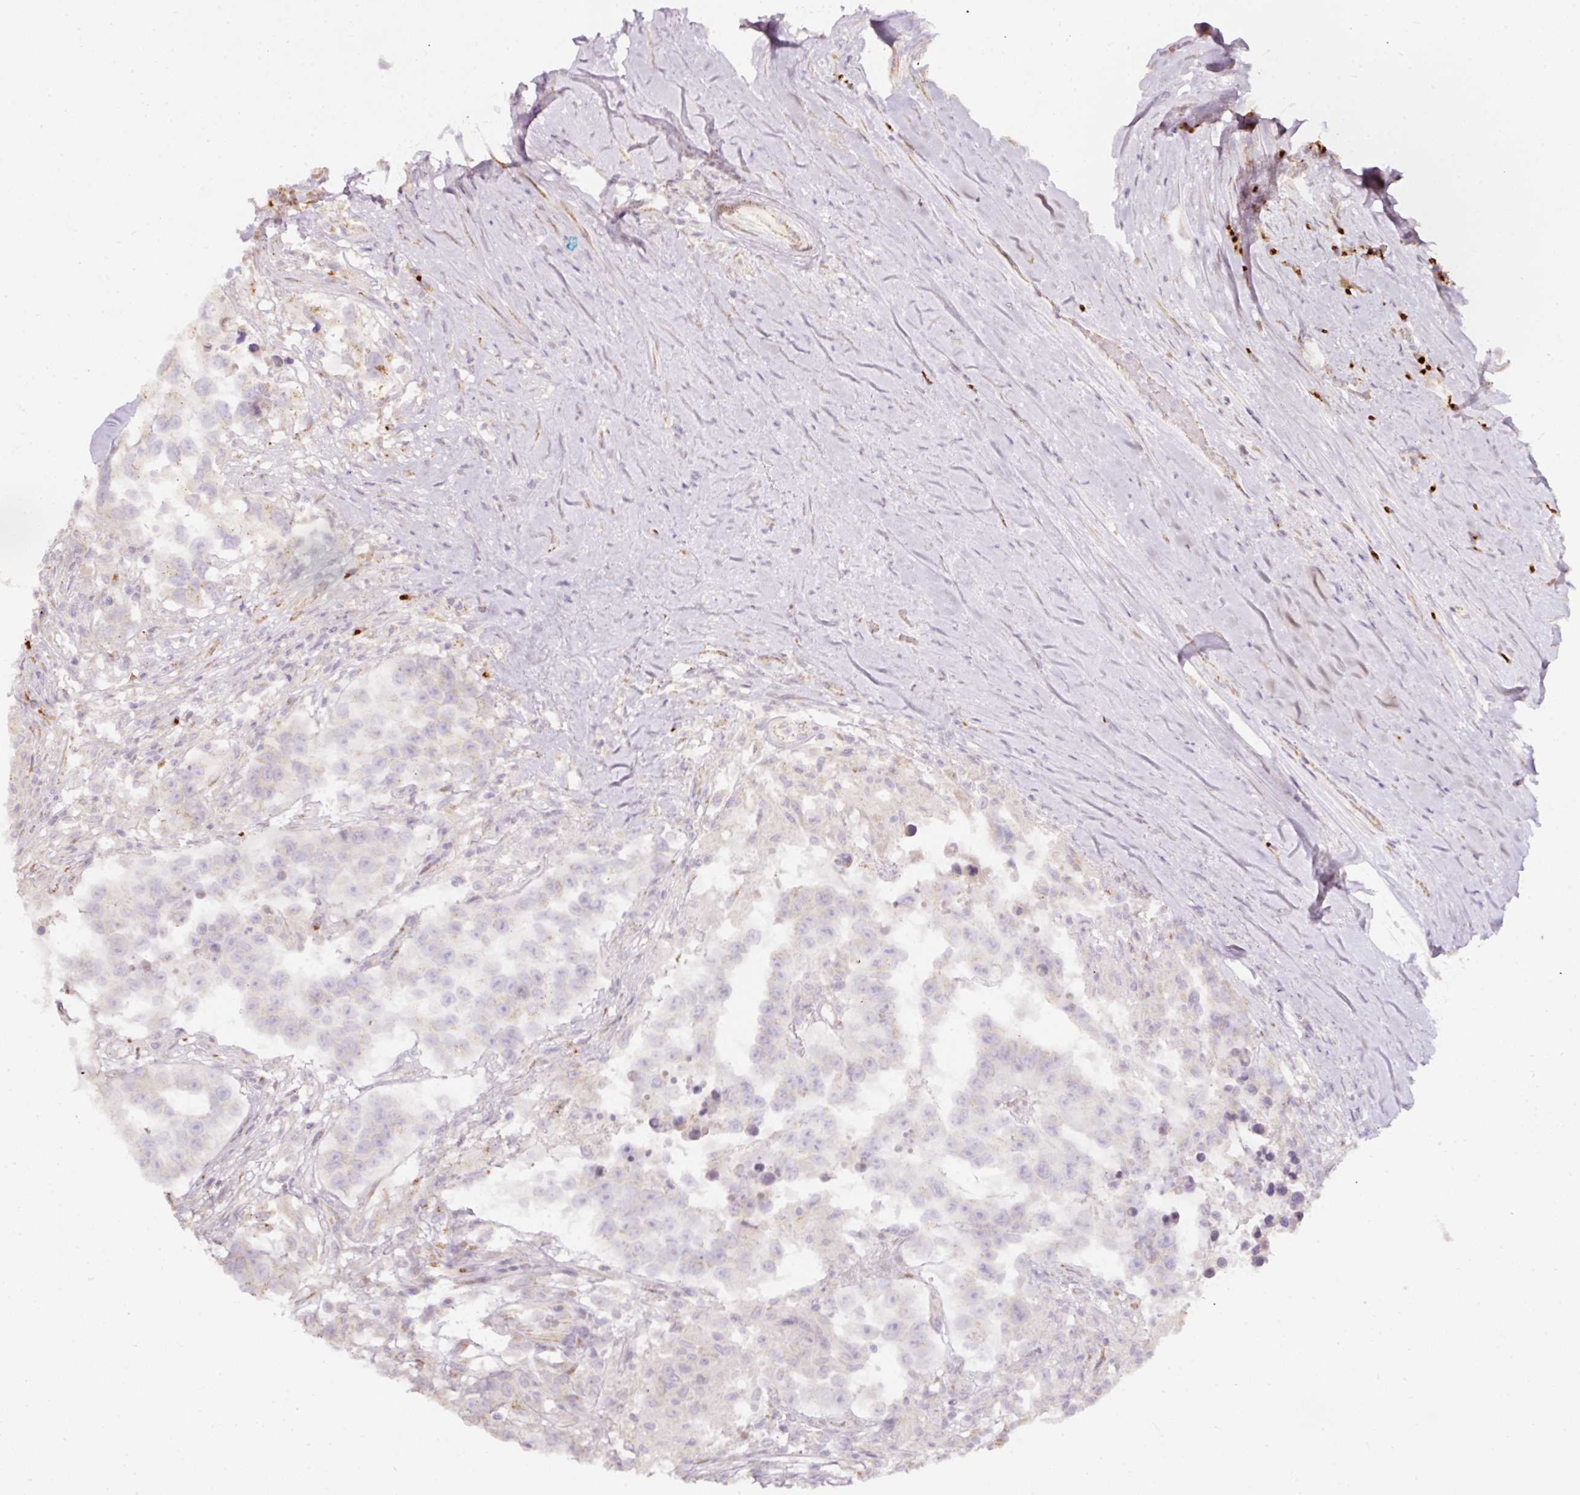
{"staining": {"intensity": "negative", "quantity": "none", "location": "none"}, "tissue": "testis cancer", "cell_type": "Tumor cells", "image_type": "cancer", "snomed": [{"axis": "morphology", "description": "Carcinoma, Embryonal, NOS"}, {"axis": "topography", "description": "Testis"}], "caption": "Tumor cells show no significant staining in testis cancer (embryonal carcinoma).", "gene": "NBPF11", "patient": {"sex": "male", "age": 83}}